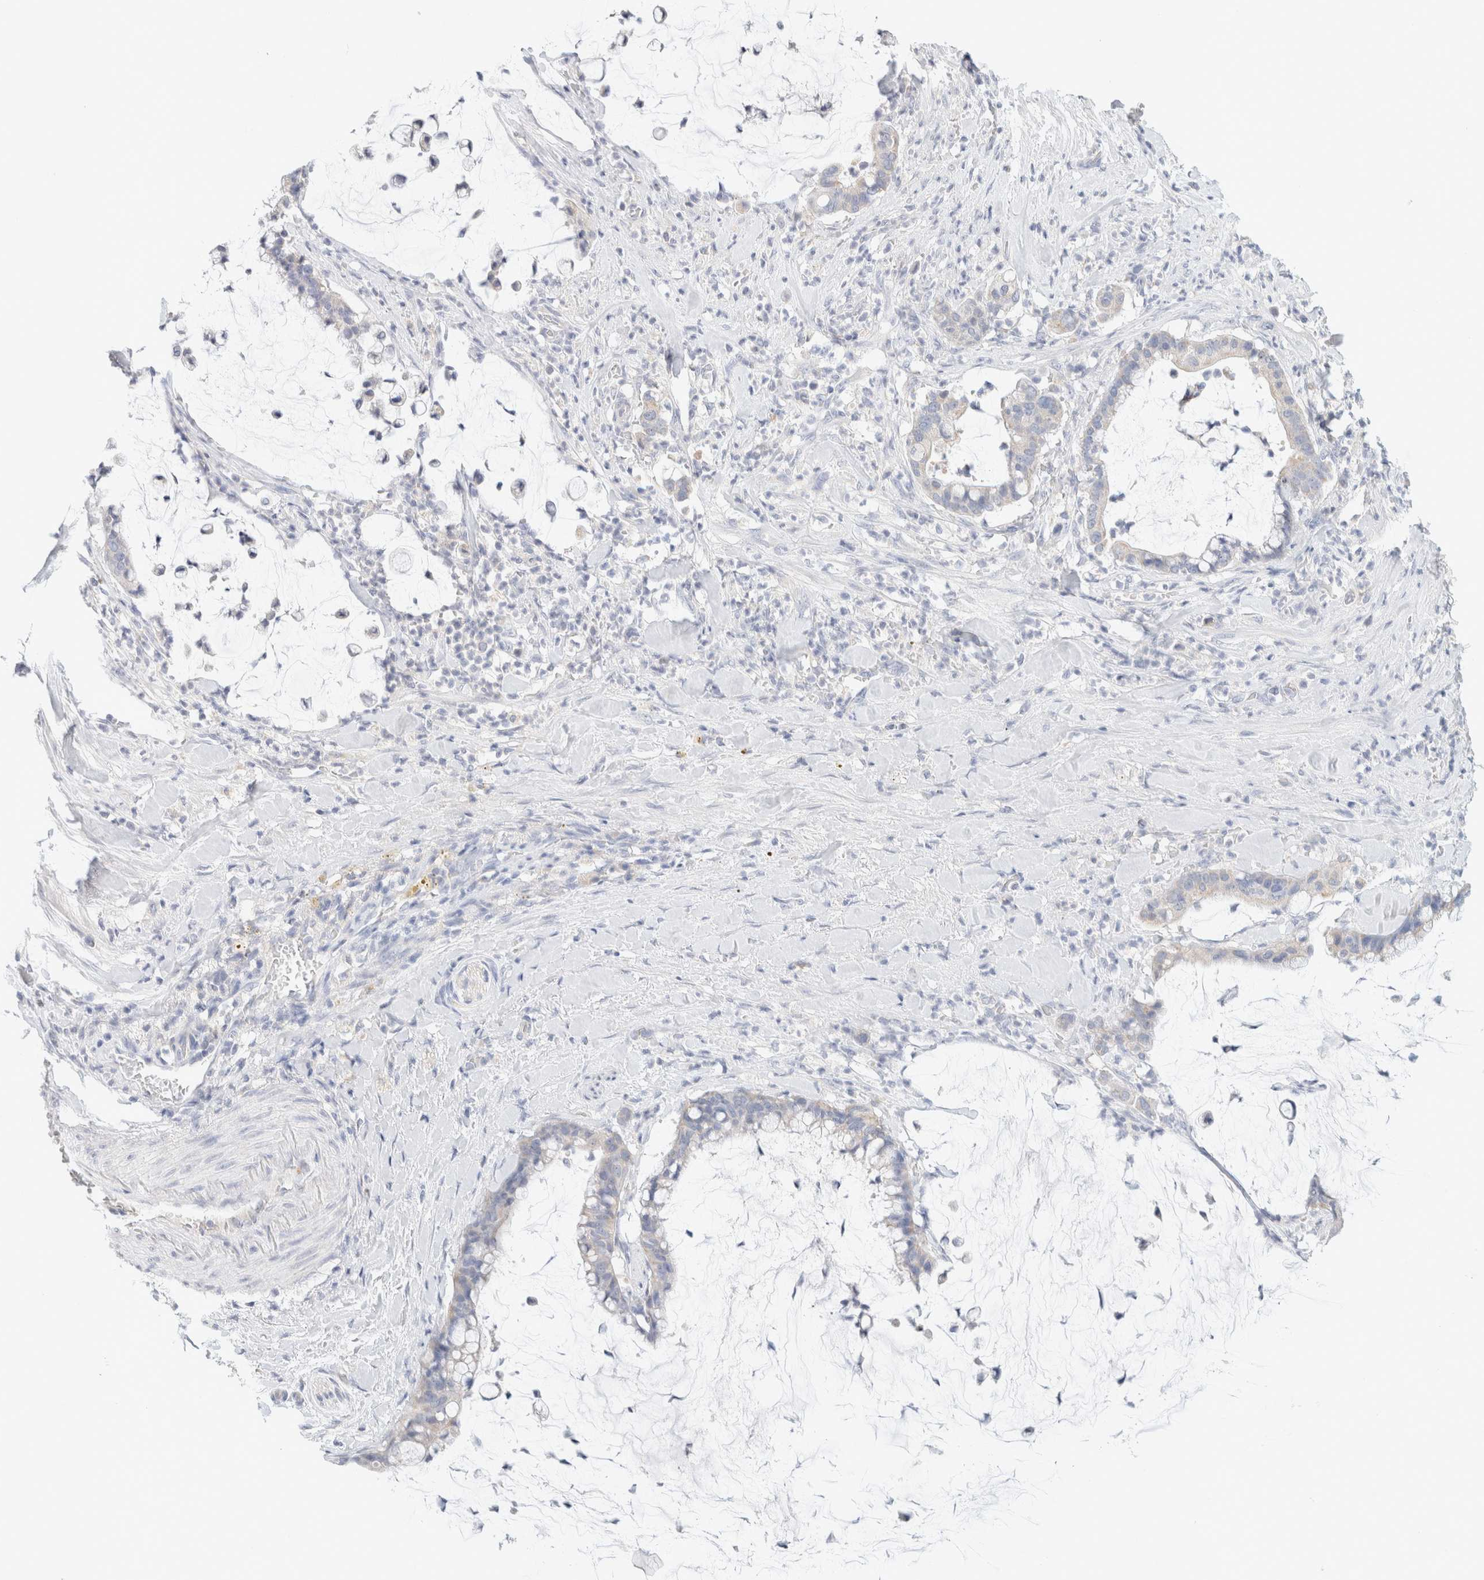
{"staining": {"intensity": "negative", "quantity": "none", "location": "none"}, "tissue": "pancreatic cancer", "cell_type": "Tumor cells", "image_type": "cancer", "snomed": [{"axis": "morphology", "description": "Adenocarcinoma, NOS"}, {"axis": "topography", "description": "Pancreas"}], "caption": "There is no significant expression in tumor cells of adenocarcinoma (pancreatic).", "gene": "HEXD", "patient": {"sex": "male", "age": 41}}